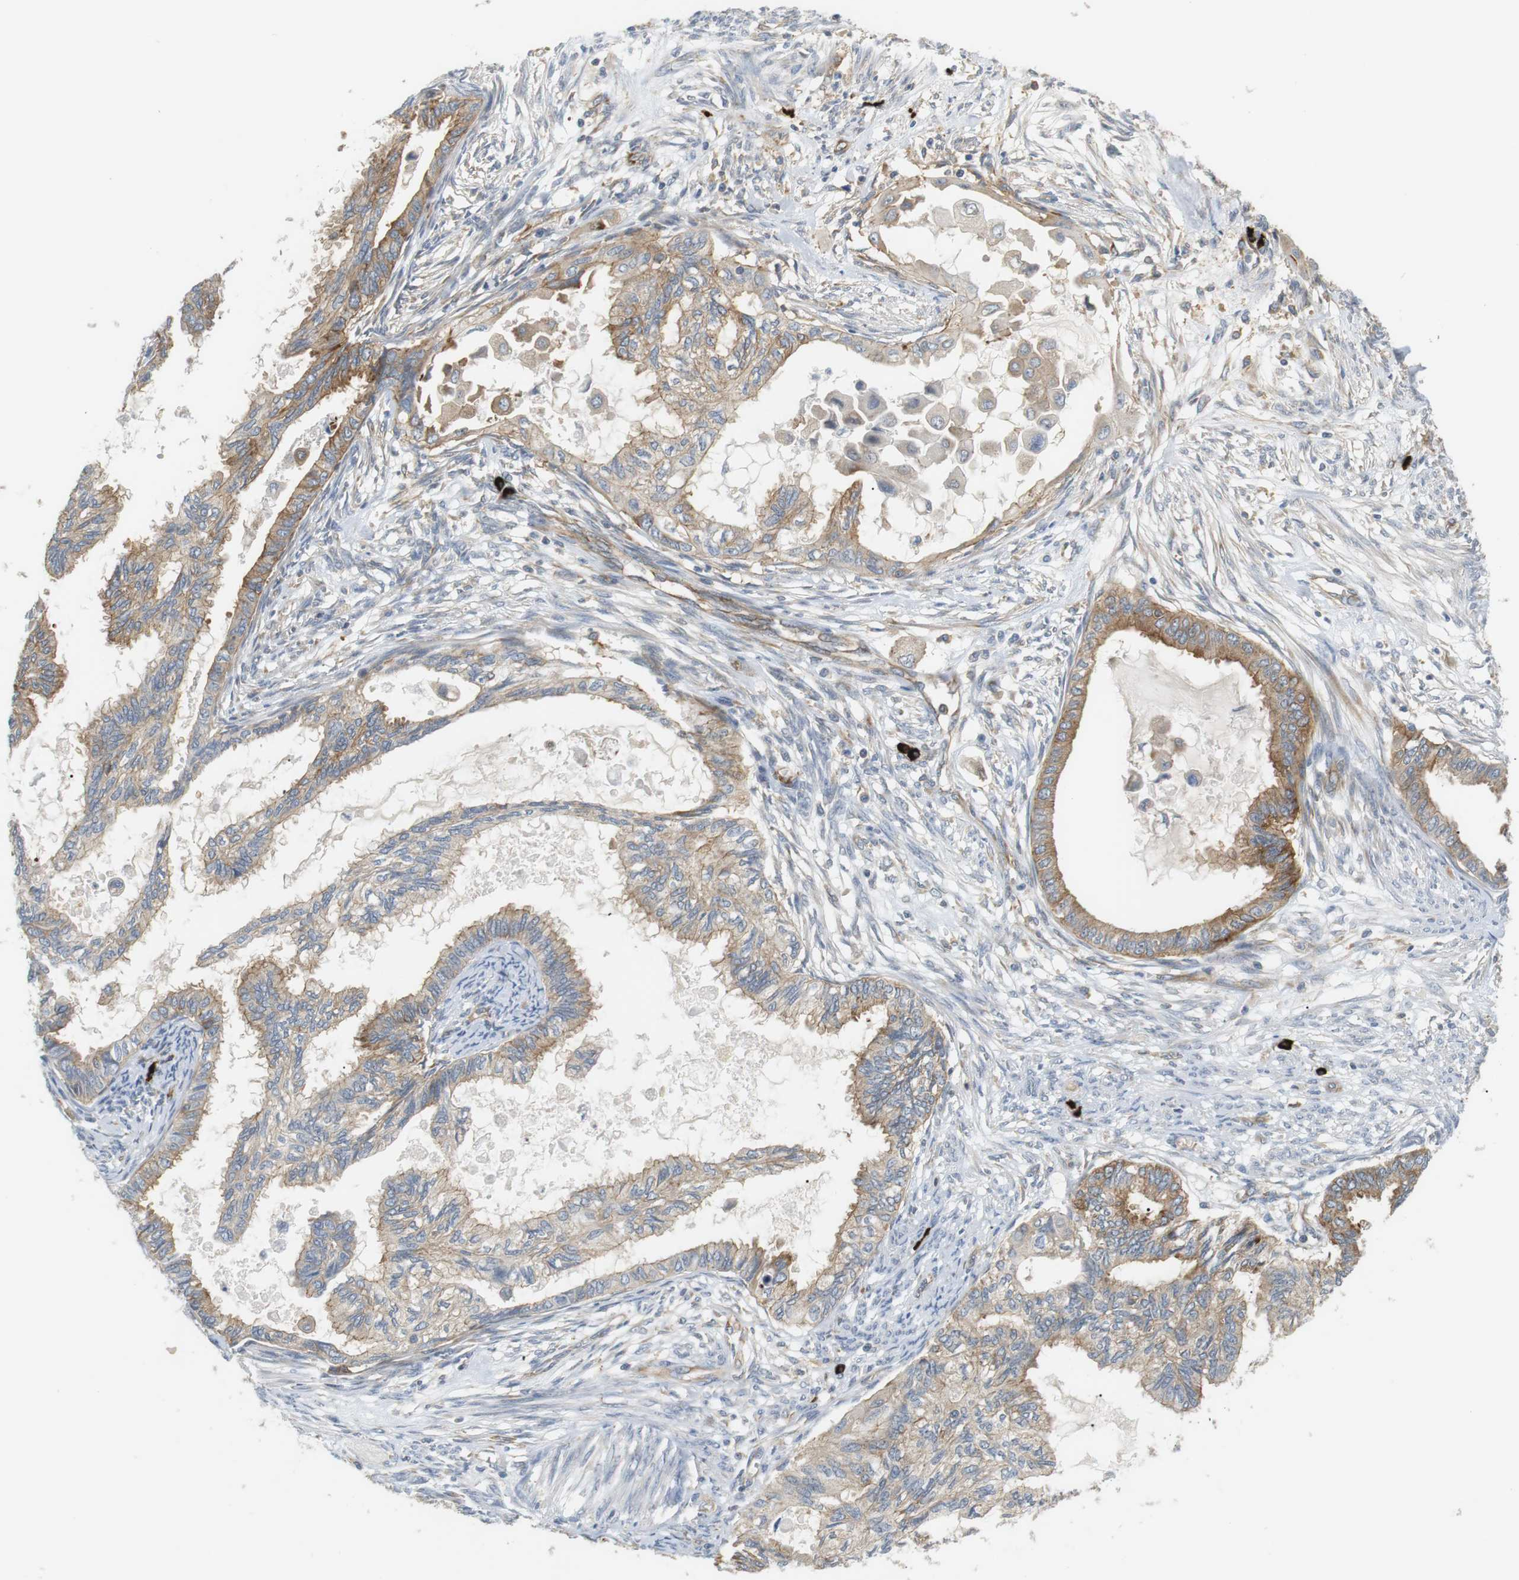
{"staining": {"intensity": "moderate", "quantity": ">75%", "location": "cytoplasmic/membranous"}, "tissue": "cervical cancer", "cell_type": "Tumor cells", "image_type": "cancer", "snomed": [{"axis": "morphology", "description": "Normal tissue, NOS"}, {"axis": "morphology", "description": "Adenocarcinoma, NOS"}, {"axis": "topography", "description": "Cervix"}, {"axis": "topography", "description": "Endometrium"}], "caption": "Protein staining of cervical cancer tissue reveals moderate cytoplasmic/membranous positivity in approximately >75% of tumor cells.", "gene": "TMEM200A", "patient": {"sex": "female", "age": 86}}